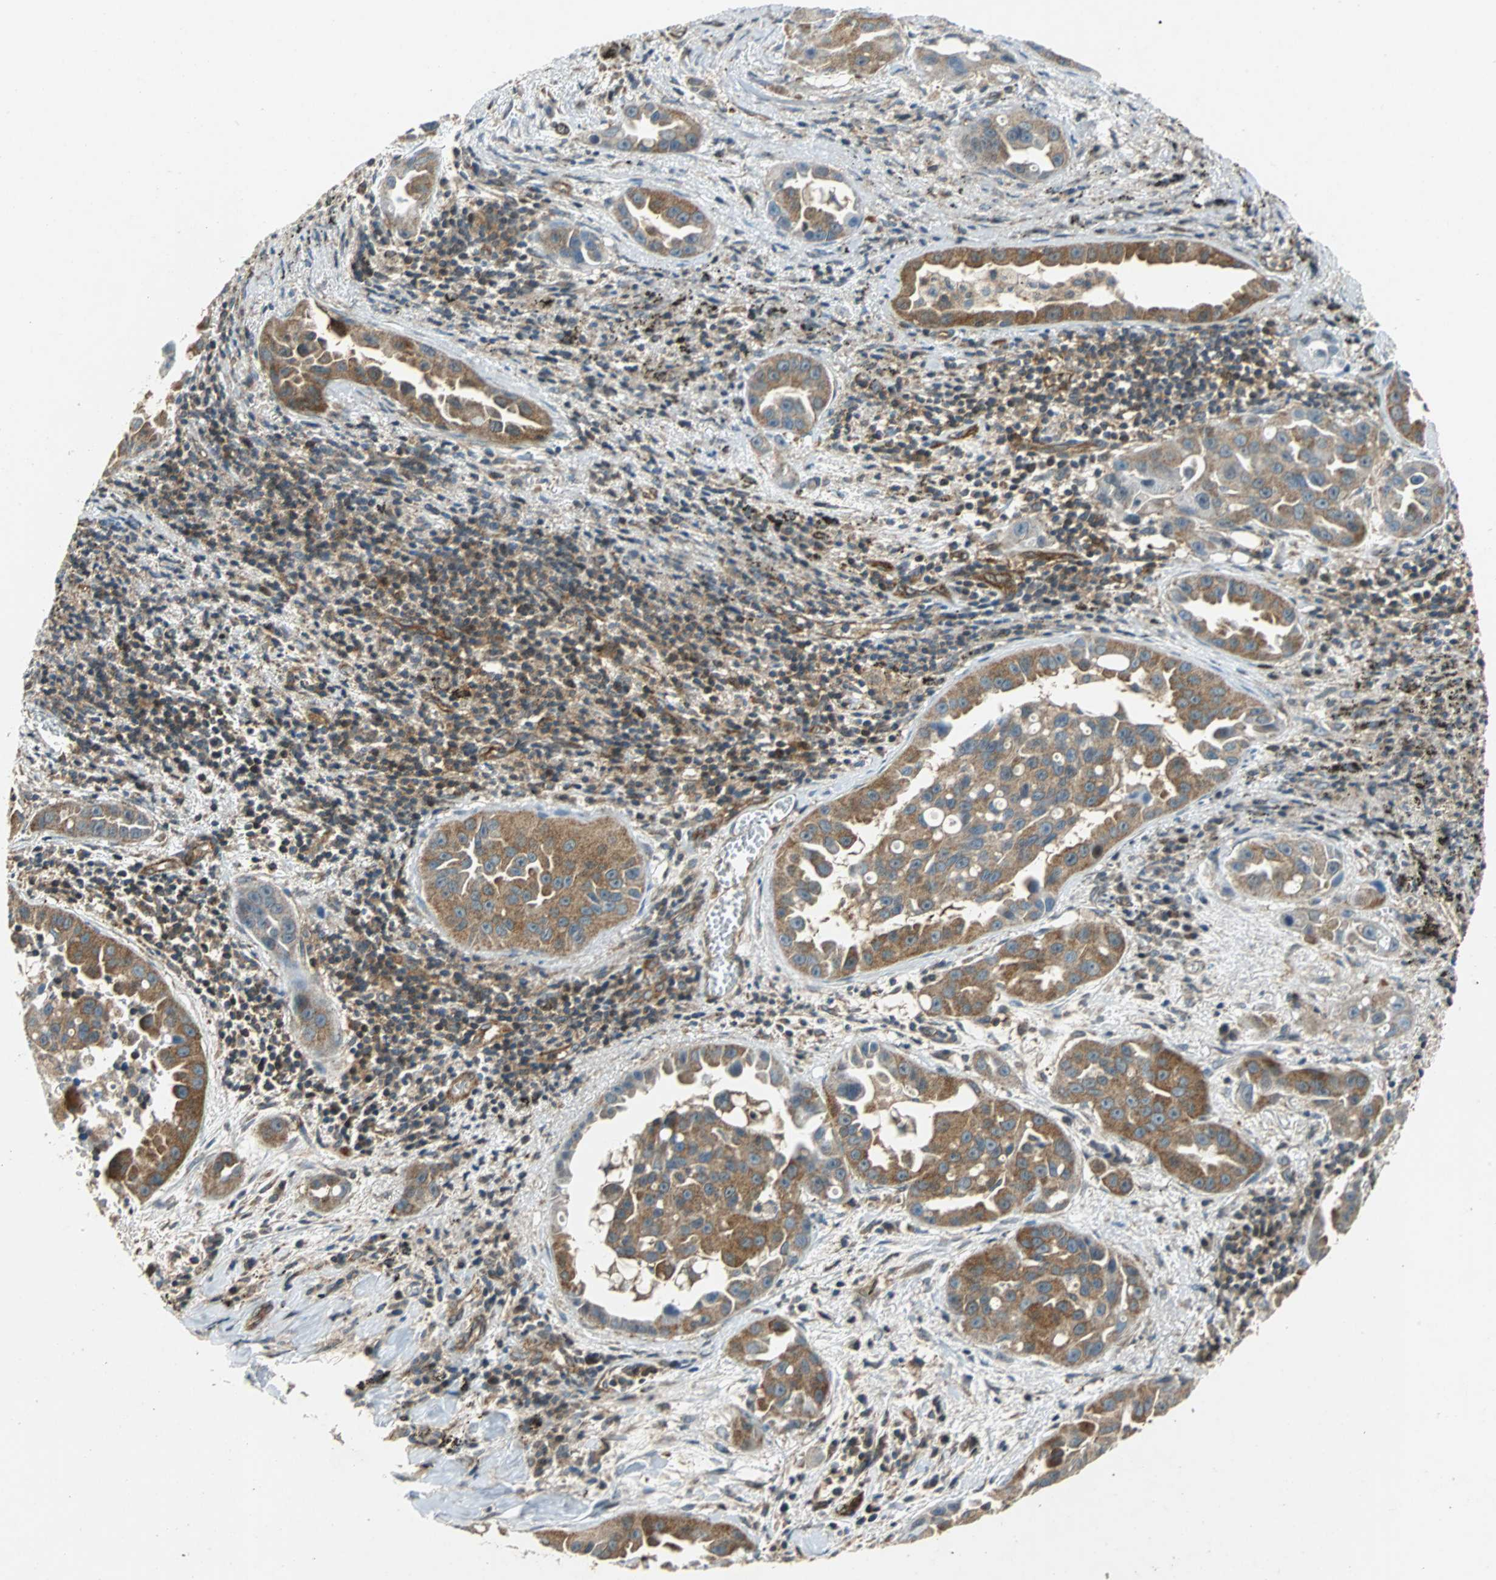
{"staining": {"intensity": "strong", "quantity": ">75%", "location": "cytoplasmic/membranous"}, "tissue": "lung cancer", "cell_type": "Tumor cells", "image_type": "cancer", "snomed": [{"axis": "morphology", "description": "Normal tissue, NOS"}, {"axis": "morphology", "description": "Adenocarcinoma, NOS"}, {"axis": "topography", "description": "Bronchus"}], "caption": "An image of lung cancer stained for a protein reveals strong cytoplasmic/membranous brown staining in tumor cells. Nuclei are stained in blue.", "gene": "GSDMD", "patient": {"sex": "male", "age": 68}}